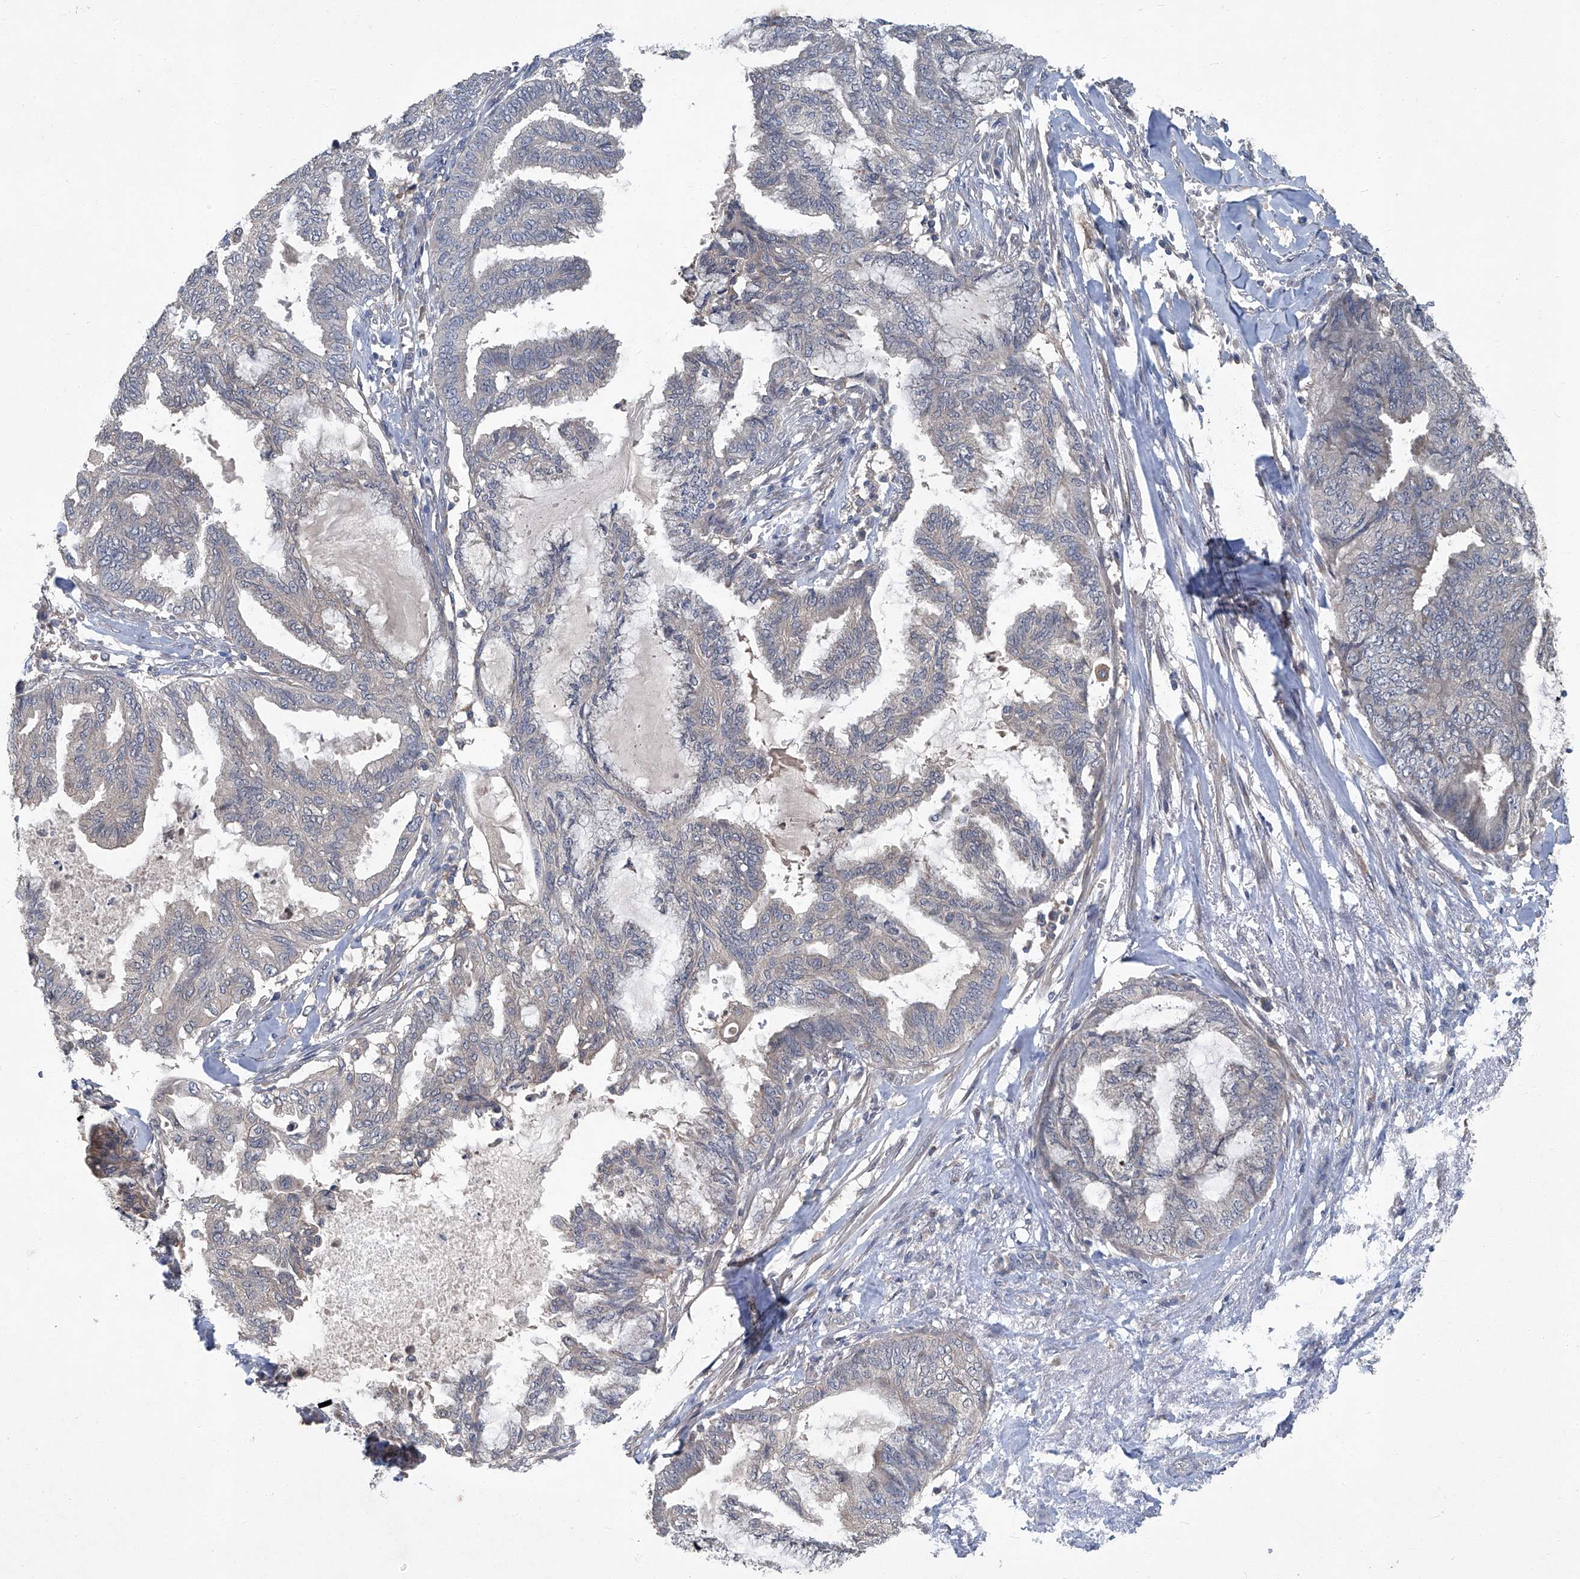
{"staining": {"intensity": "negative", "quantity": "none", "location": "none"}, "tissue": "endometrial cancer", "cell_type": "Tumor cells", "image_type": "cancer", "snomed": [{"axis": "morphology", "description": "Adenocarcinoma, NOS"}, {"axis": "topography", "description": "Endometrium"}], "caption": "IHC of endometrial cancer reveals no staining in tumor cells.", "gene": "ANKRD34A", "patient": {"sex": "female", "age": 86}}